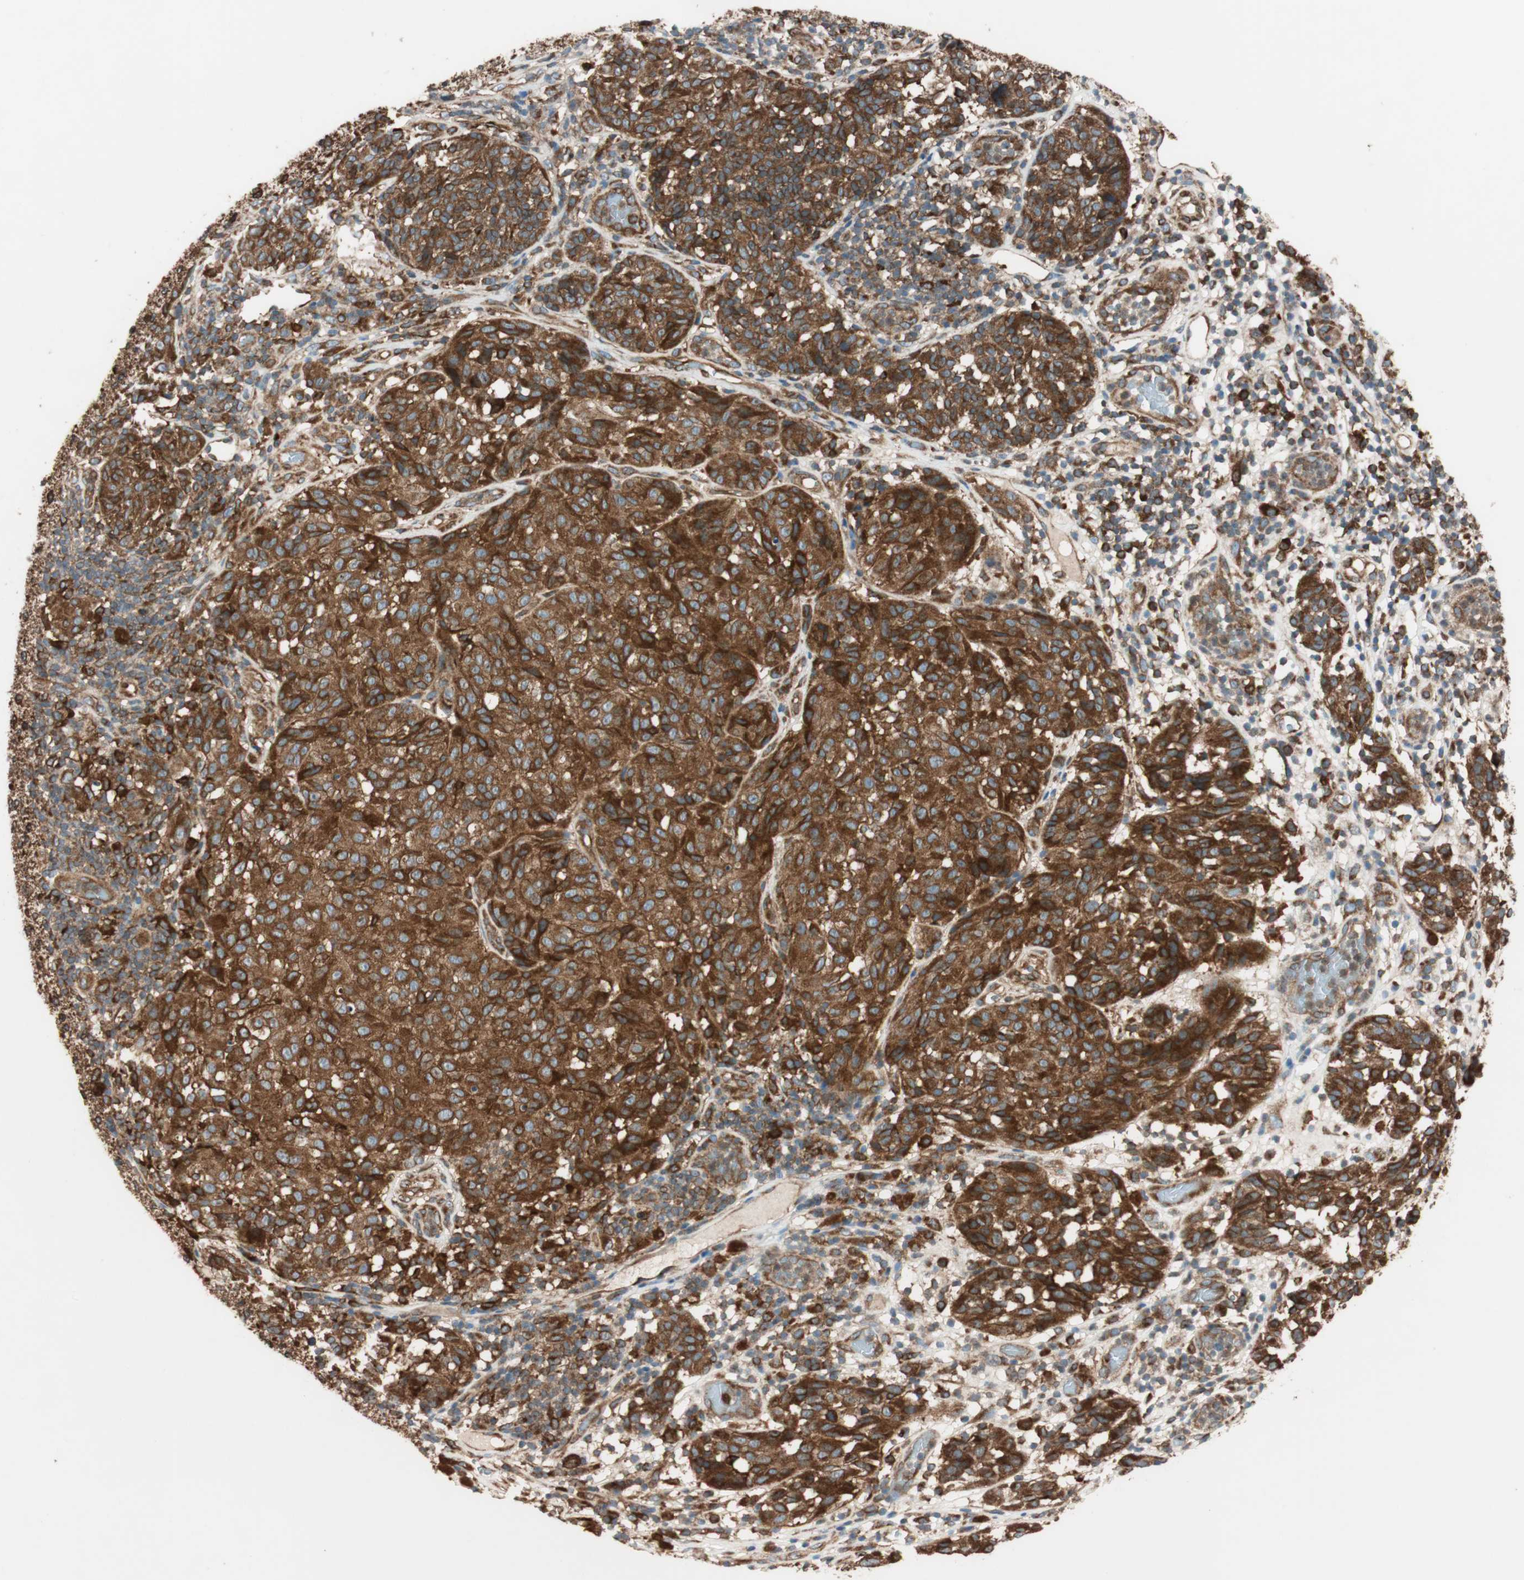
{"staining": {"intensity": "strong", "quantity": ">75%", "location": "cytoplasmic/membranous"}, "tissue": "melanoma", "cell_type": "Tumor cells", "image_type": "cancer", "snomed": [{"axis": "morphology", "description": "Malignant melanoma, NOS"}, {"axis": "topography", "description": "Skin"}], "caption": "Strong cytoplasmic/membranous expression is identified in about >75% of tumor cells in melanoma.", "gene": "RAB5A", "patient": {"sex": "female", "age": 46}}